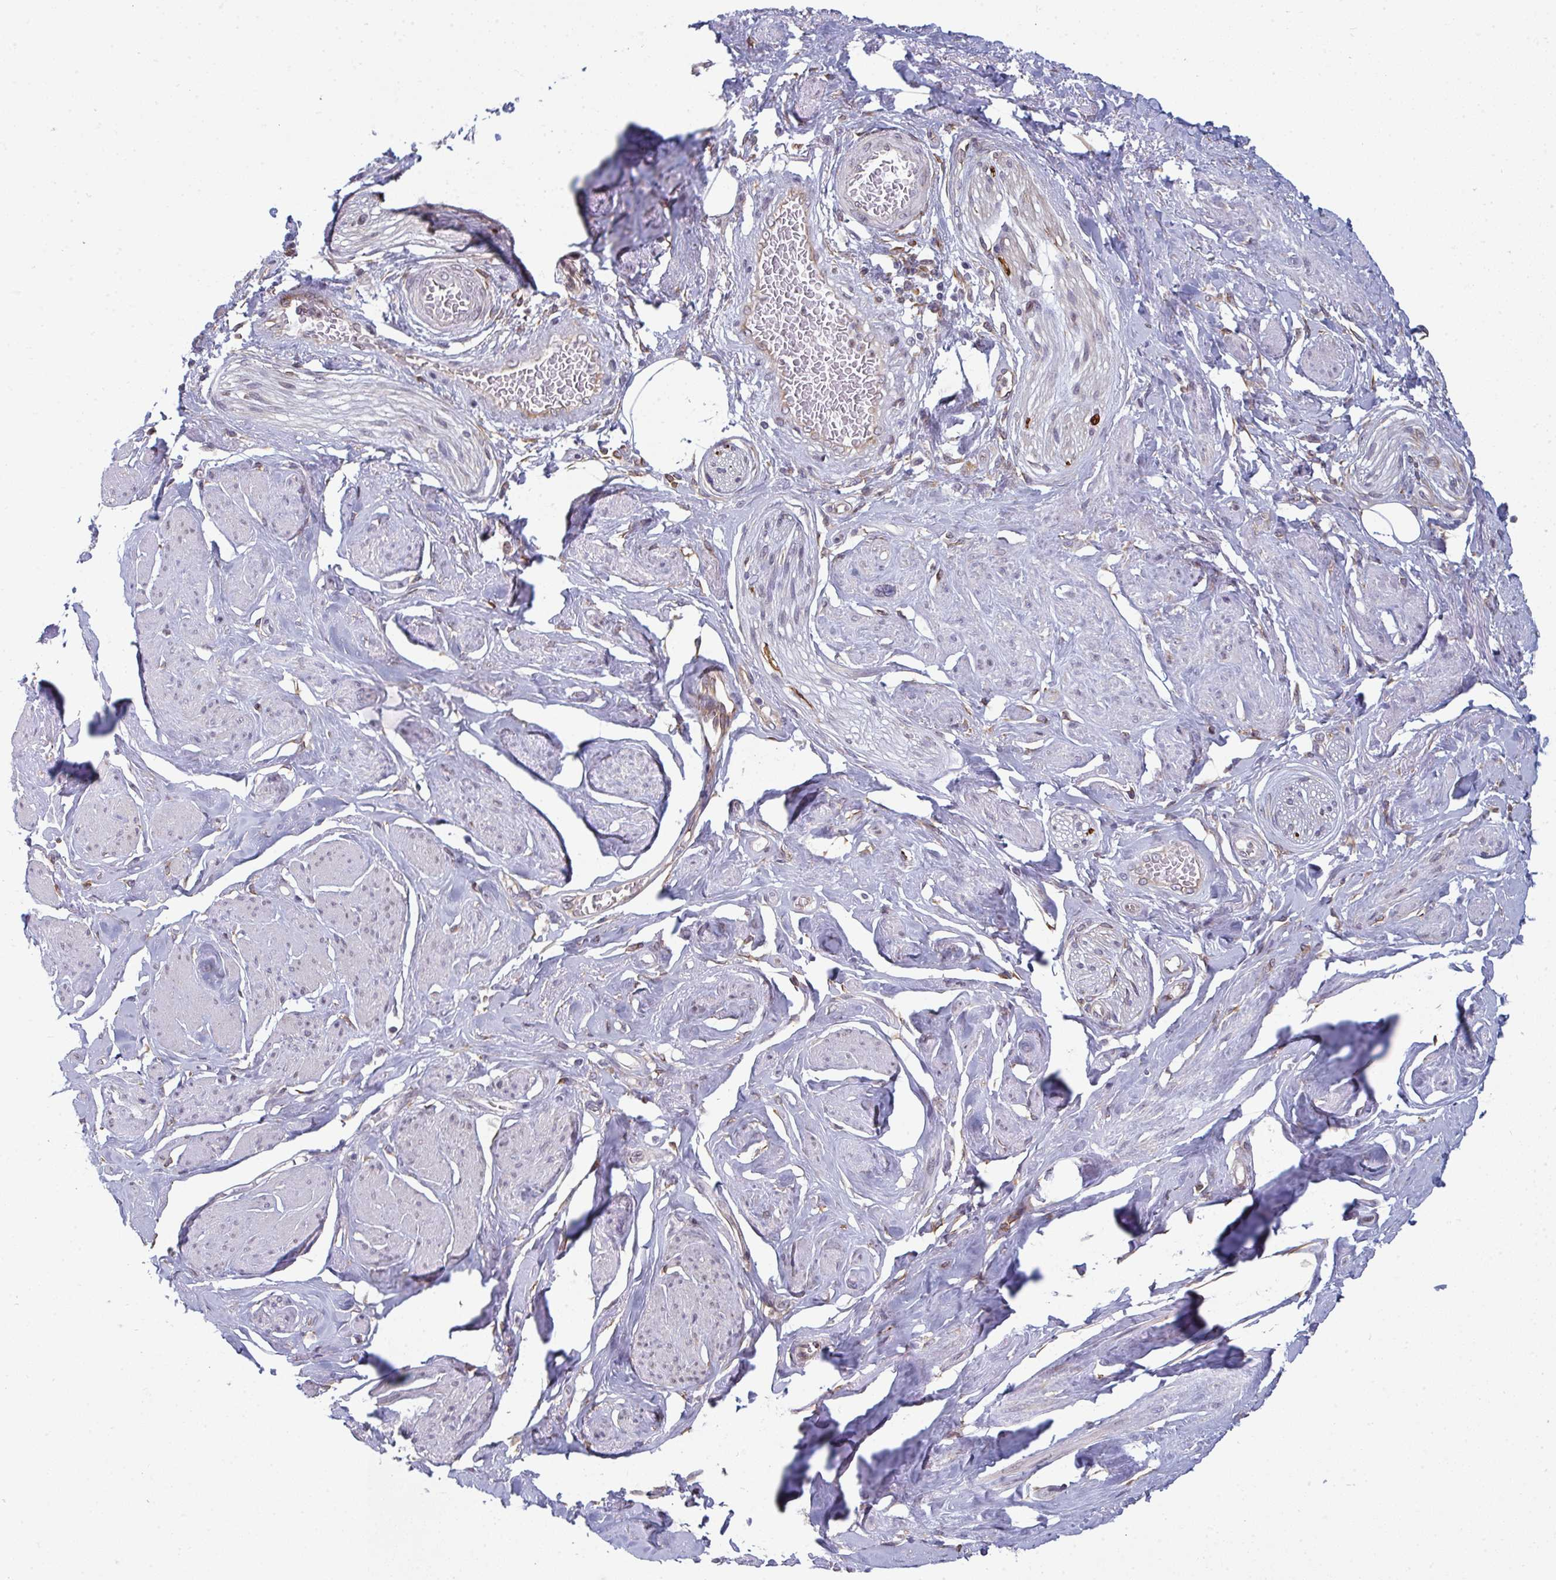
{"staining": {"intensity": "negative", "quantity": "none", "location": "none"}, "tissue": "adipose tissue", "cell_type": "Adipocytes", "image_type": "normal", "snomed": [{"axis": "morphology", "description": "Normal tissue, NOS"}, {"axis": "topography", "description": "Vagina"}, {"axis": "topography", "description": "Peripheral nerve tissue"}], "caption": "This photomicrograph is of normal adipose tissue stained with IHC to label a protein in brown with the nuclei are counter-stained blue. There is no positivity in adipocytes. (IHC, brightfield microscopy, high magnification).", "gene": "LYSMD4", "patient": {"sex": "female", "age": 71}}